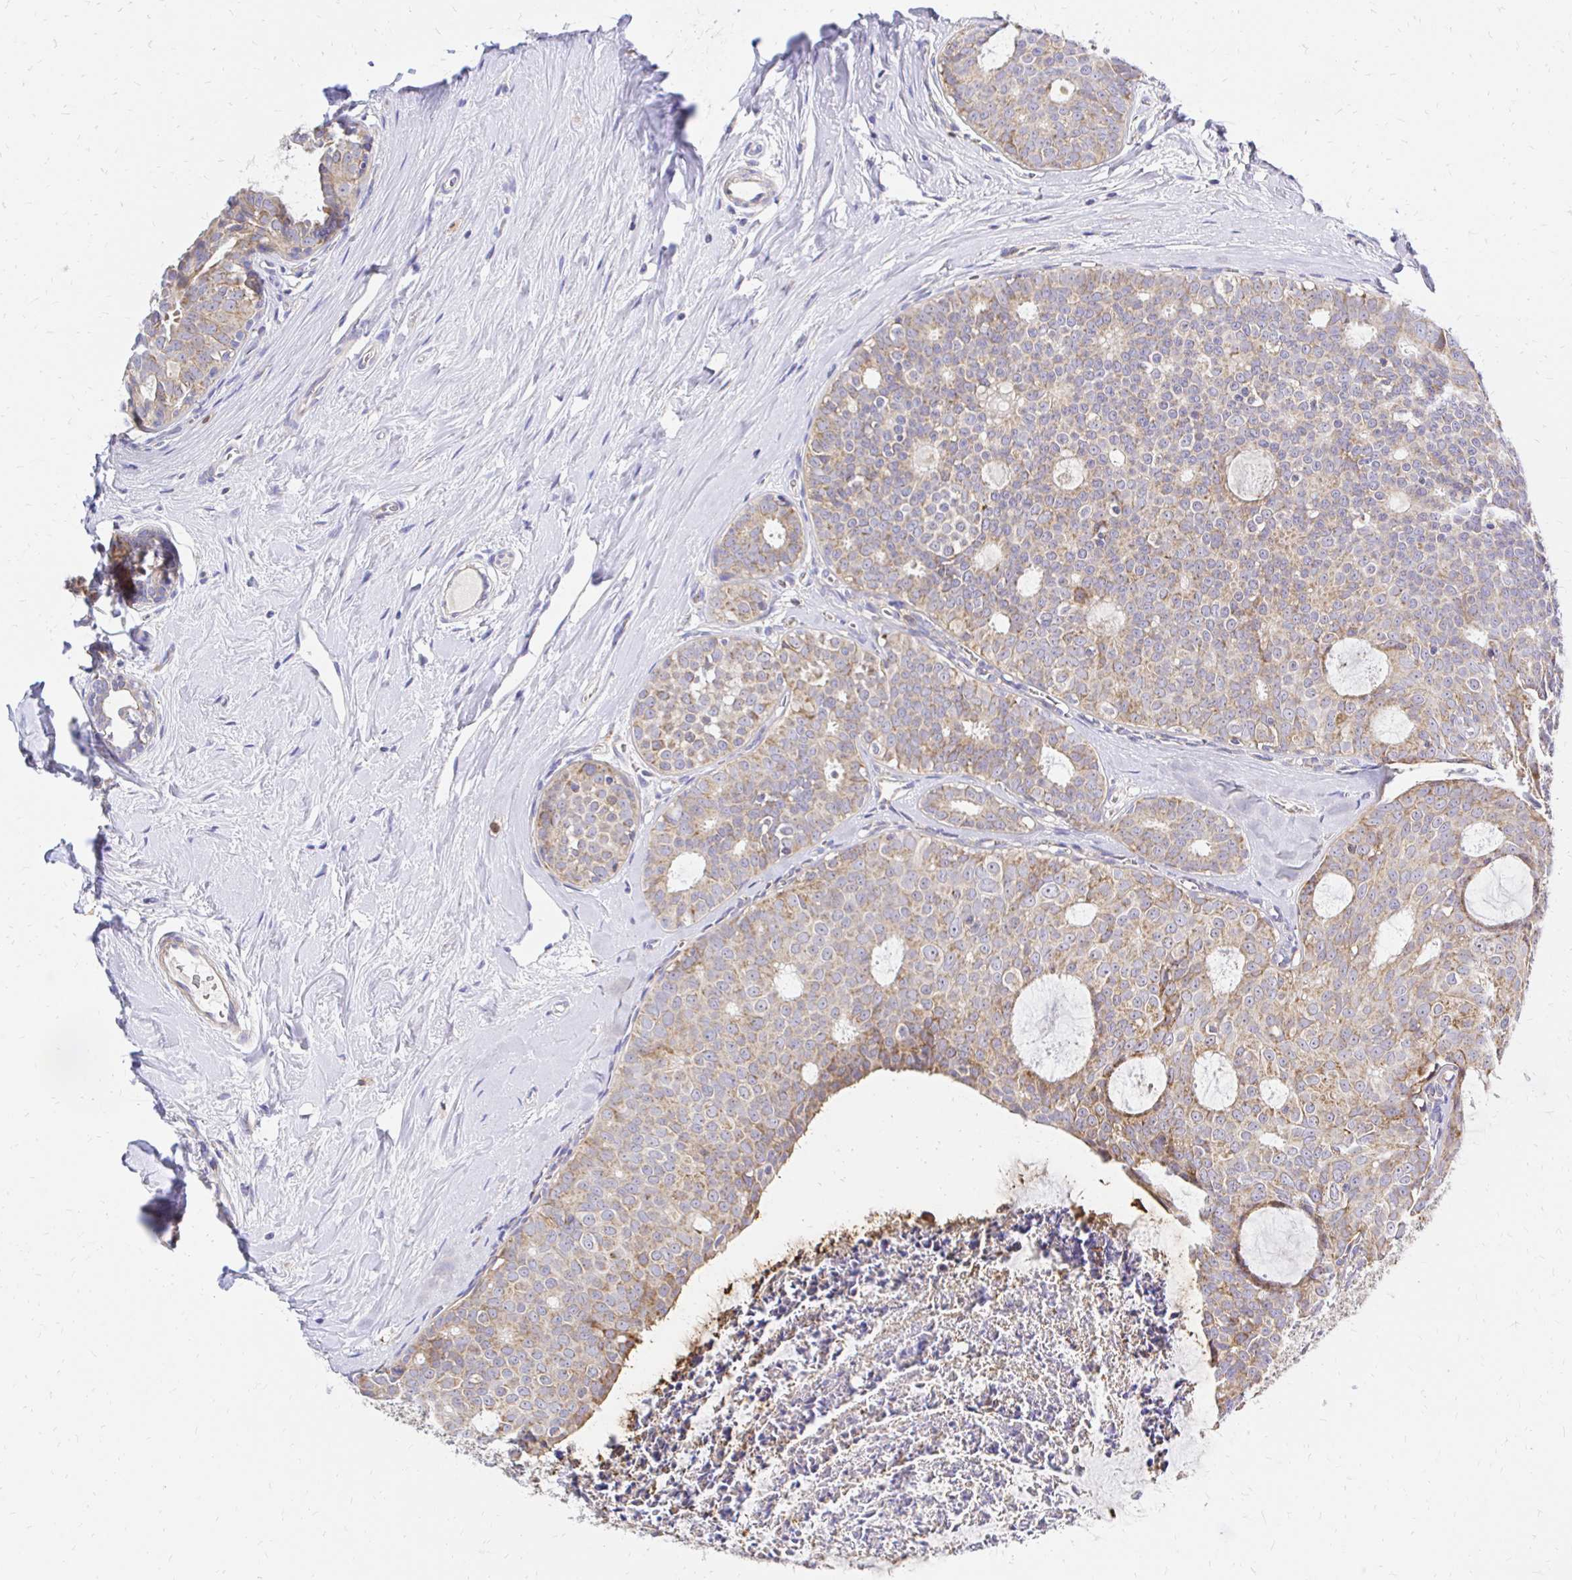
{"staining": {"intensity": "weak", "quantity": ">75%", "location": "cytoplasmic/membranous"}, "tissue": "breast cancer", "cell_type": "Tumor cells", "image_type": "cancer", "snomed": [{"axis": "morphology", "description": "Duct carcinoma"}, {"axis": "topography", "description": "Breast"}], "caption": "High-magnification brightfield microscopy of breast cancer (intraductal carcinoma) stained with DAB (brown) and counterstained with hematoxylin (blue). tumor cells exhibit weak cytoplasmic/membranous expression is present in approximately>75% of cells.", "gene": "MRPL13", "patient": {"sex": "female", "age": 45}}